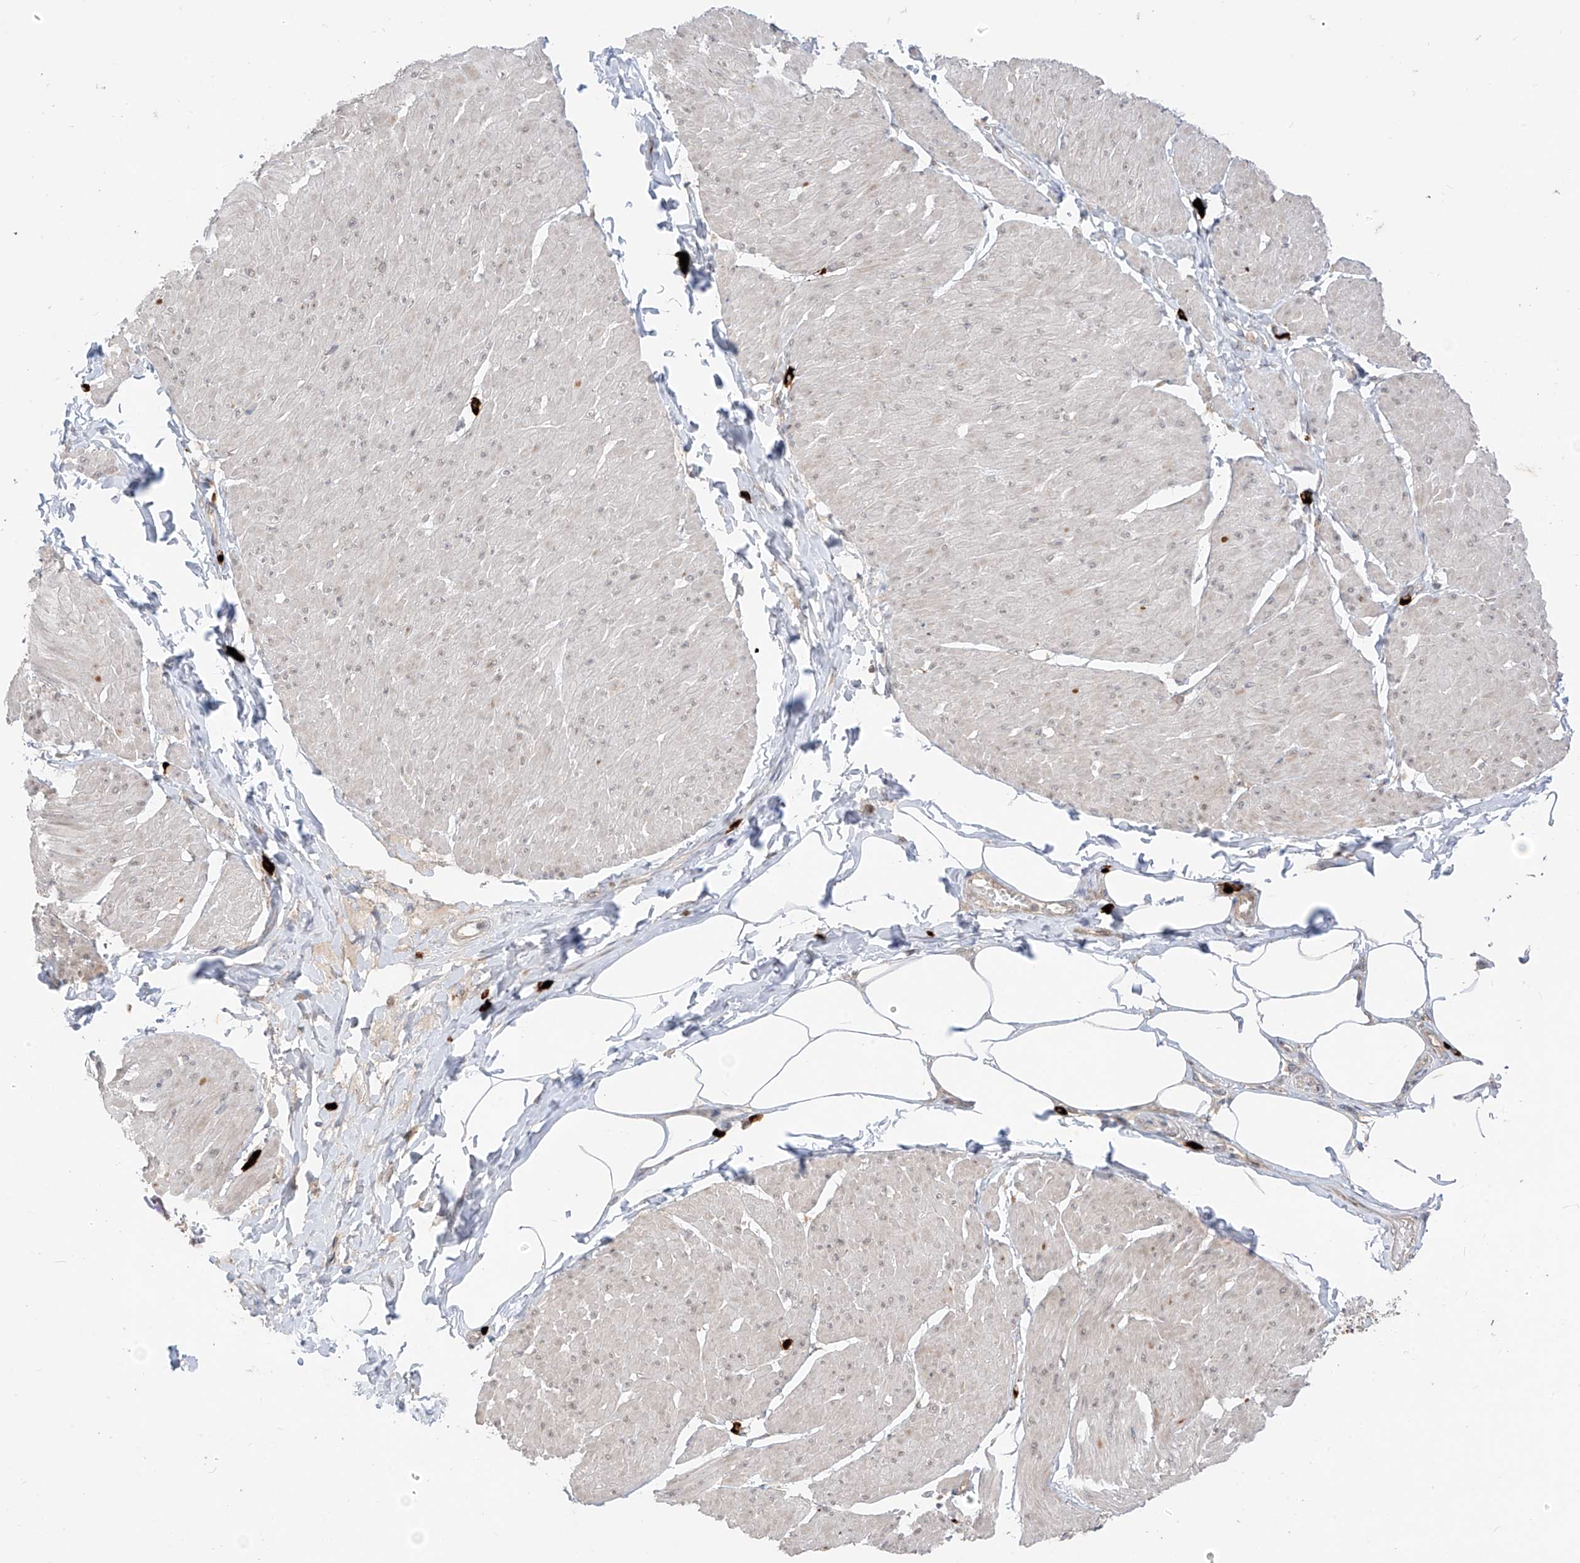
{"staining": {"intensity": "weak", "quantity": "25%-75%", "location": "cytoplasmic/membranous"}, "tissue": "smooth muscle", "cell_type": "Smooth muscle cells", "image_type": "normal", "snomed": [{"axis": "morphology", "description": "Urothelial carcinoma, High grade"}, {"axis": "topography", "description": "Urinary bladder"}], "caption": "An image of smooth muscle stained for a protein displays weak cytoplasmic/membranous brown staining in smooth muscle cells. (DAB (3,3'-diaminobenzidine) IHC with brightfield microscopy, high magnification).", "gene": "MTUS2", "patient": {"sex": "male", "age": 46}}